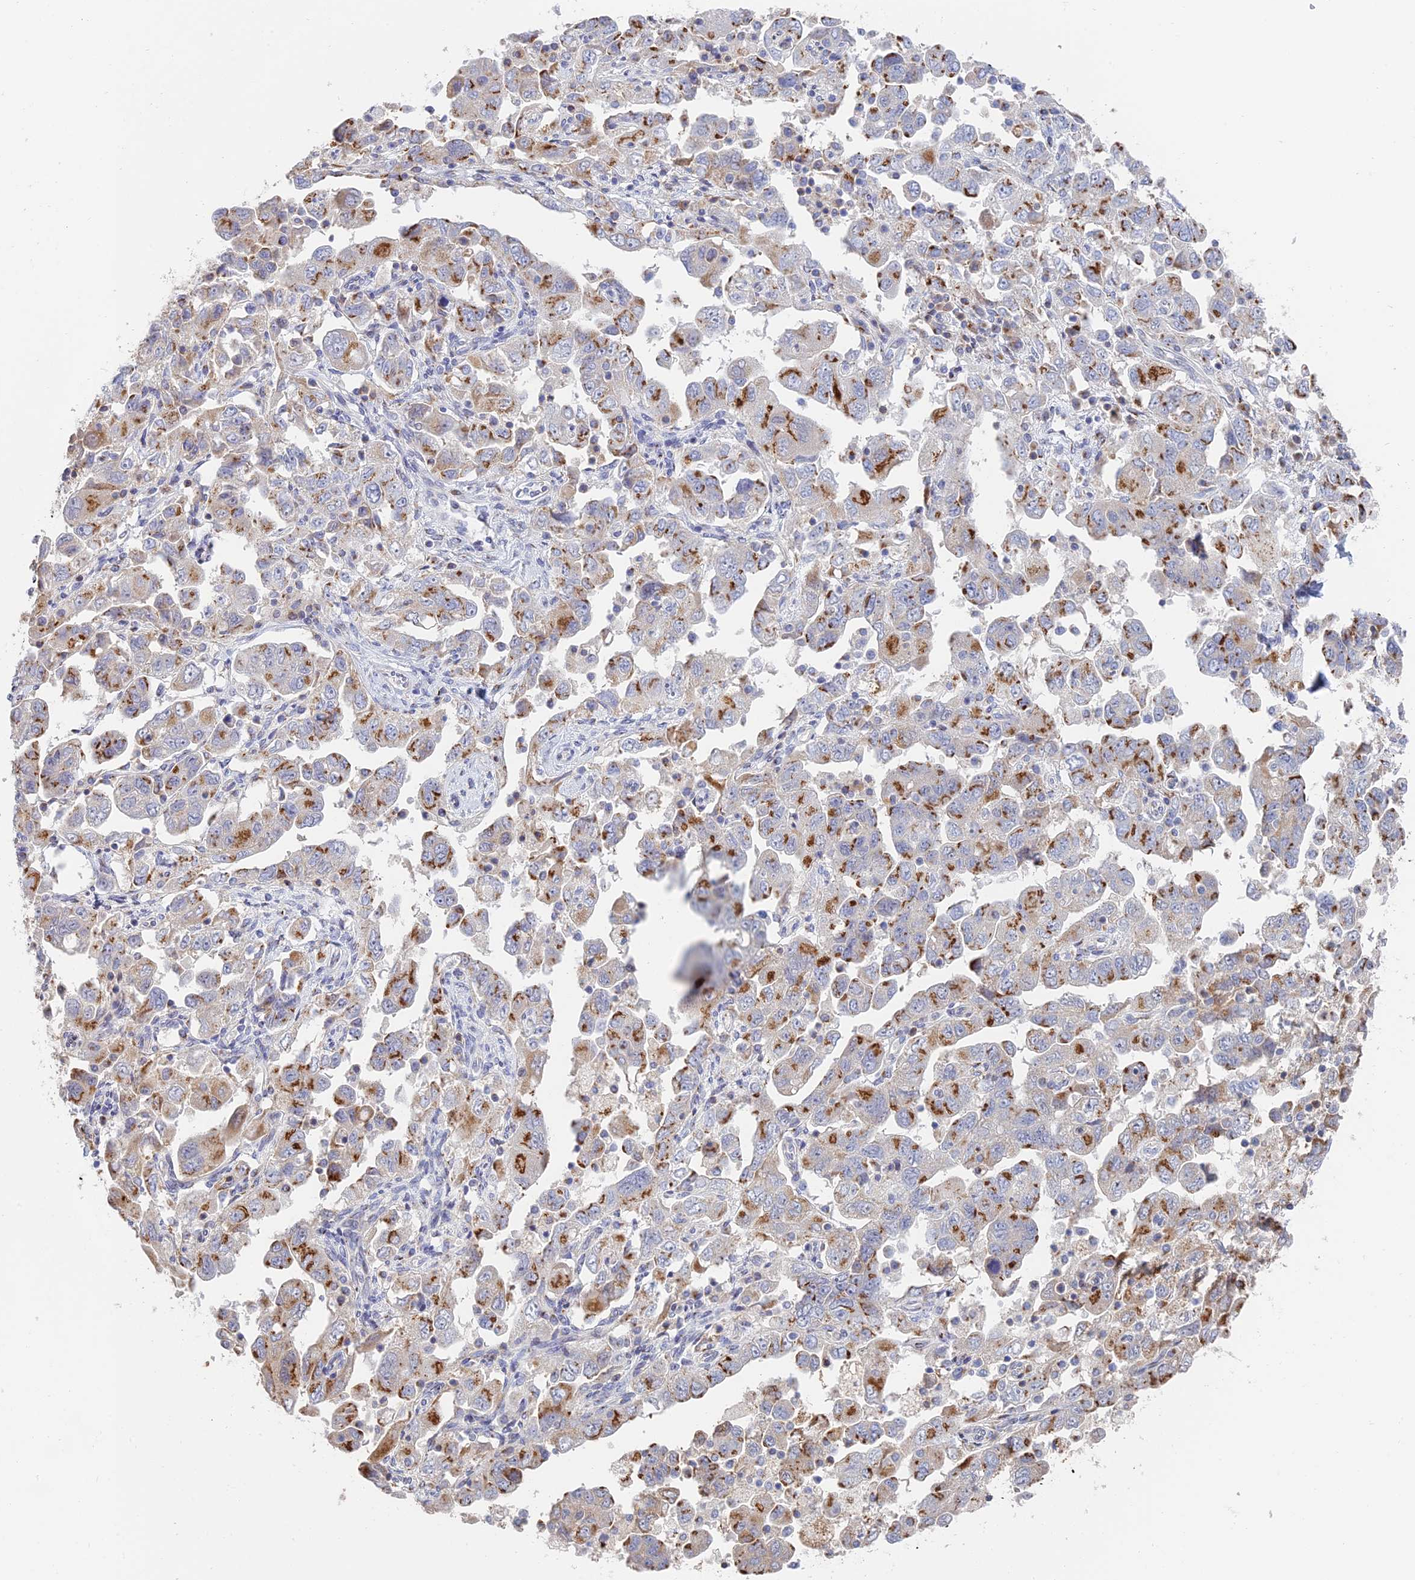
{"staining": {"intensity": "moderate", "quantity": ">75%", "location": "cytoplasmic/membranous"}, "tissue": "ovarian cancer", "cell_type": "Tumor cells", "image_type": "cancer", "snomed": [{"axis": "morphology", "description": "Carcinoma, NOS"}, {"axis": "morphology", "description": "Cystadenocarcinoma, serous, NOS"}, {"axis": "topography", "description": "Ovary"}], "caption": "IHC of human serous cystadenocarcinoma (ovarian) reveals medium levels of moderate cytoplasmic/membranous expression in about >75% of tumor cells. Using DAB (3,3'-diaminobenzidine) (brown) and hematoxylin (blue) stains, captured at high magnification using brightfield microscopy.", "gene": "HS2ST1", "patient": {"sex": "female", "age": 69}}